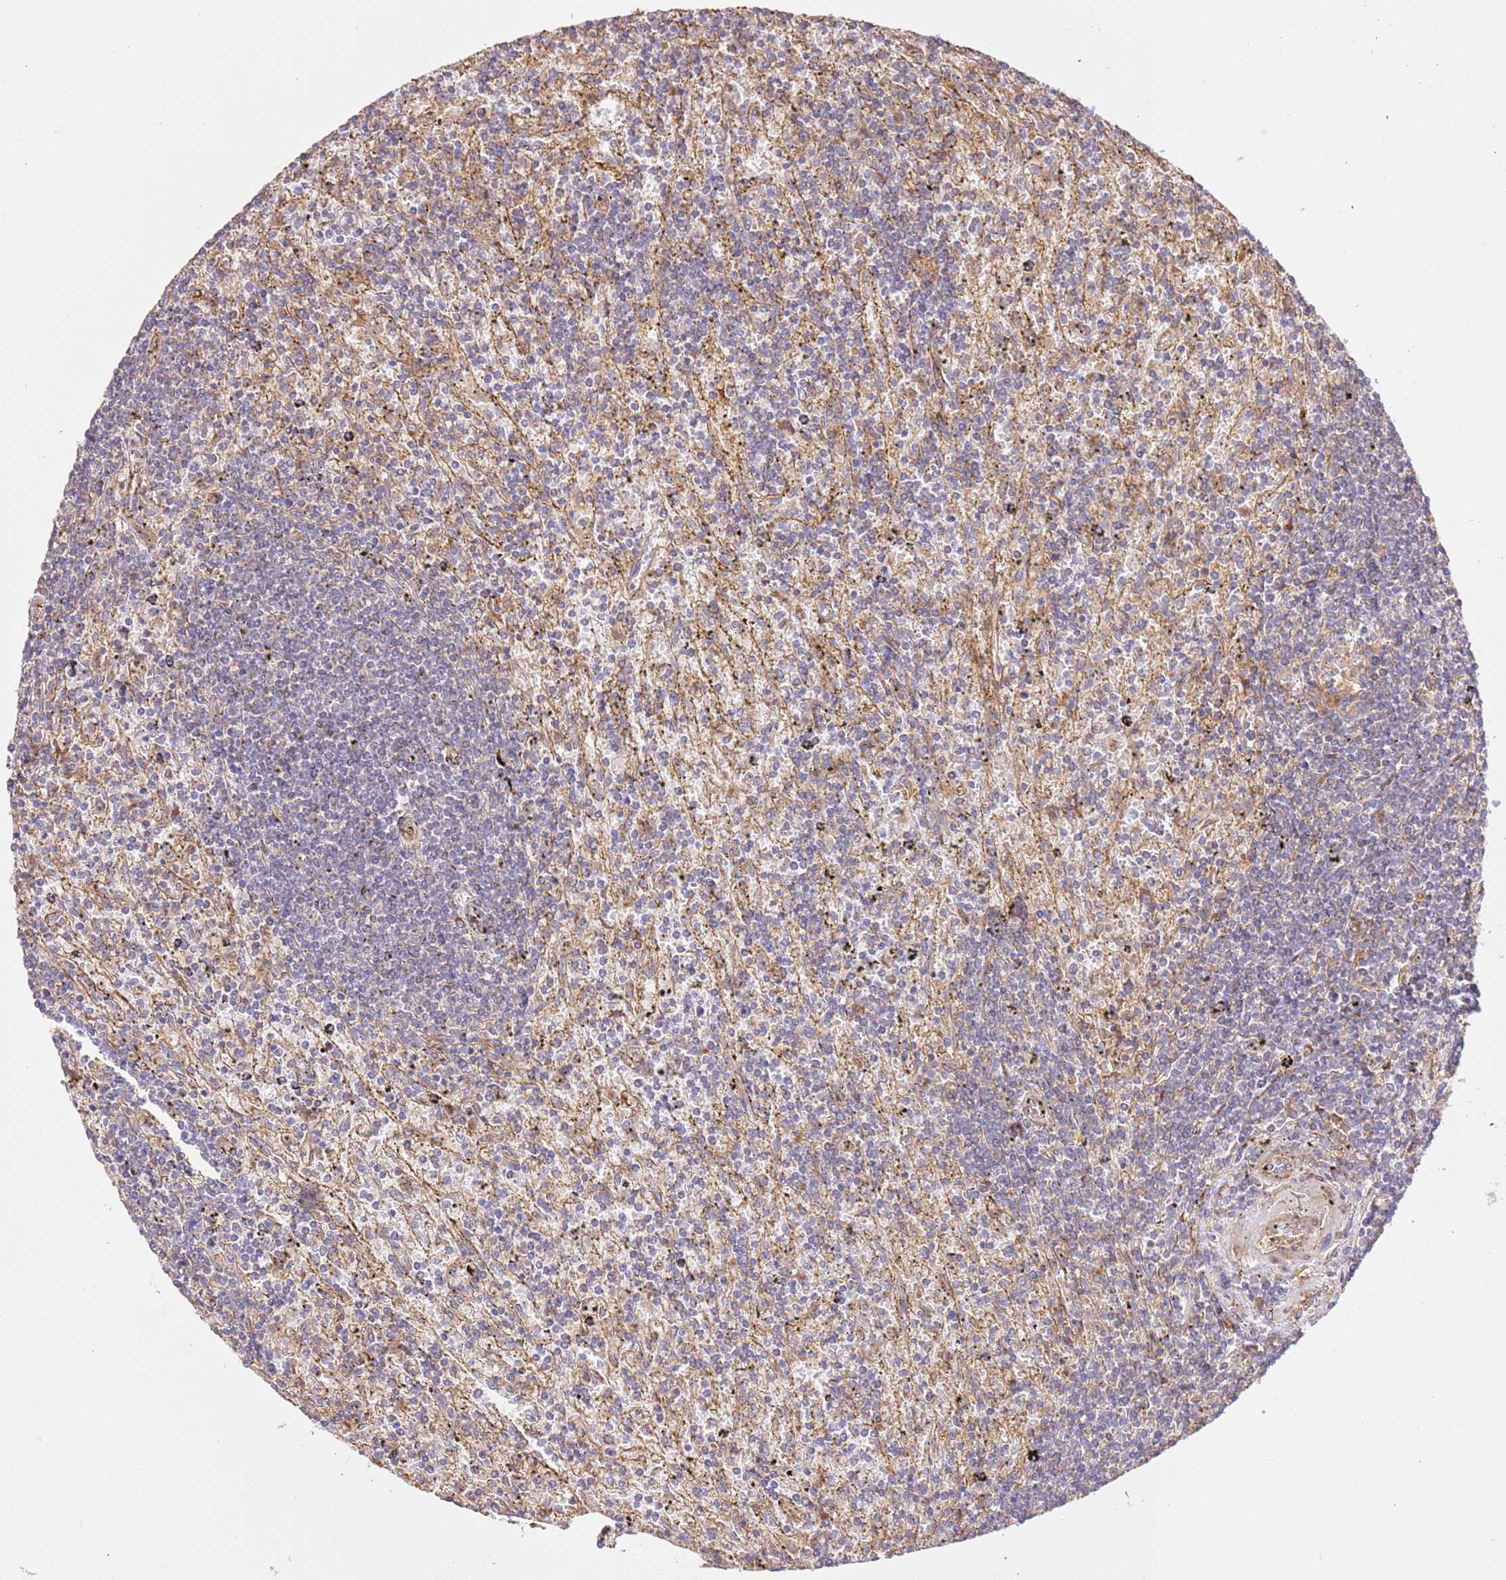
{"staining": {"intensity": "negative", "quantity": "none", "location": "none"}, "tissue": "lymphoma", "cell_type": "Tumor cells", "image_type": "cancer", "snomed": [{"axis": "morphology", "description": "Malignant lymphoma, non-Hodgkin's type, Low grade"}, {"axis": "topography", "description": "Spleen"}], "caption": "IHC micrograph of low-grade malignant lymphoma, non-Hodgkin's type stained for a protein (brown), which shows no staining in tumor cells.", "gene": "ZBTB39", "patient": {"sex": "male", "age": 76}}